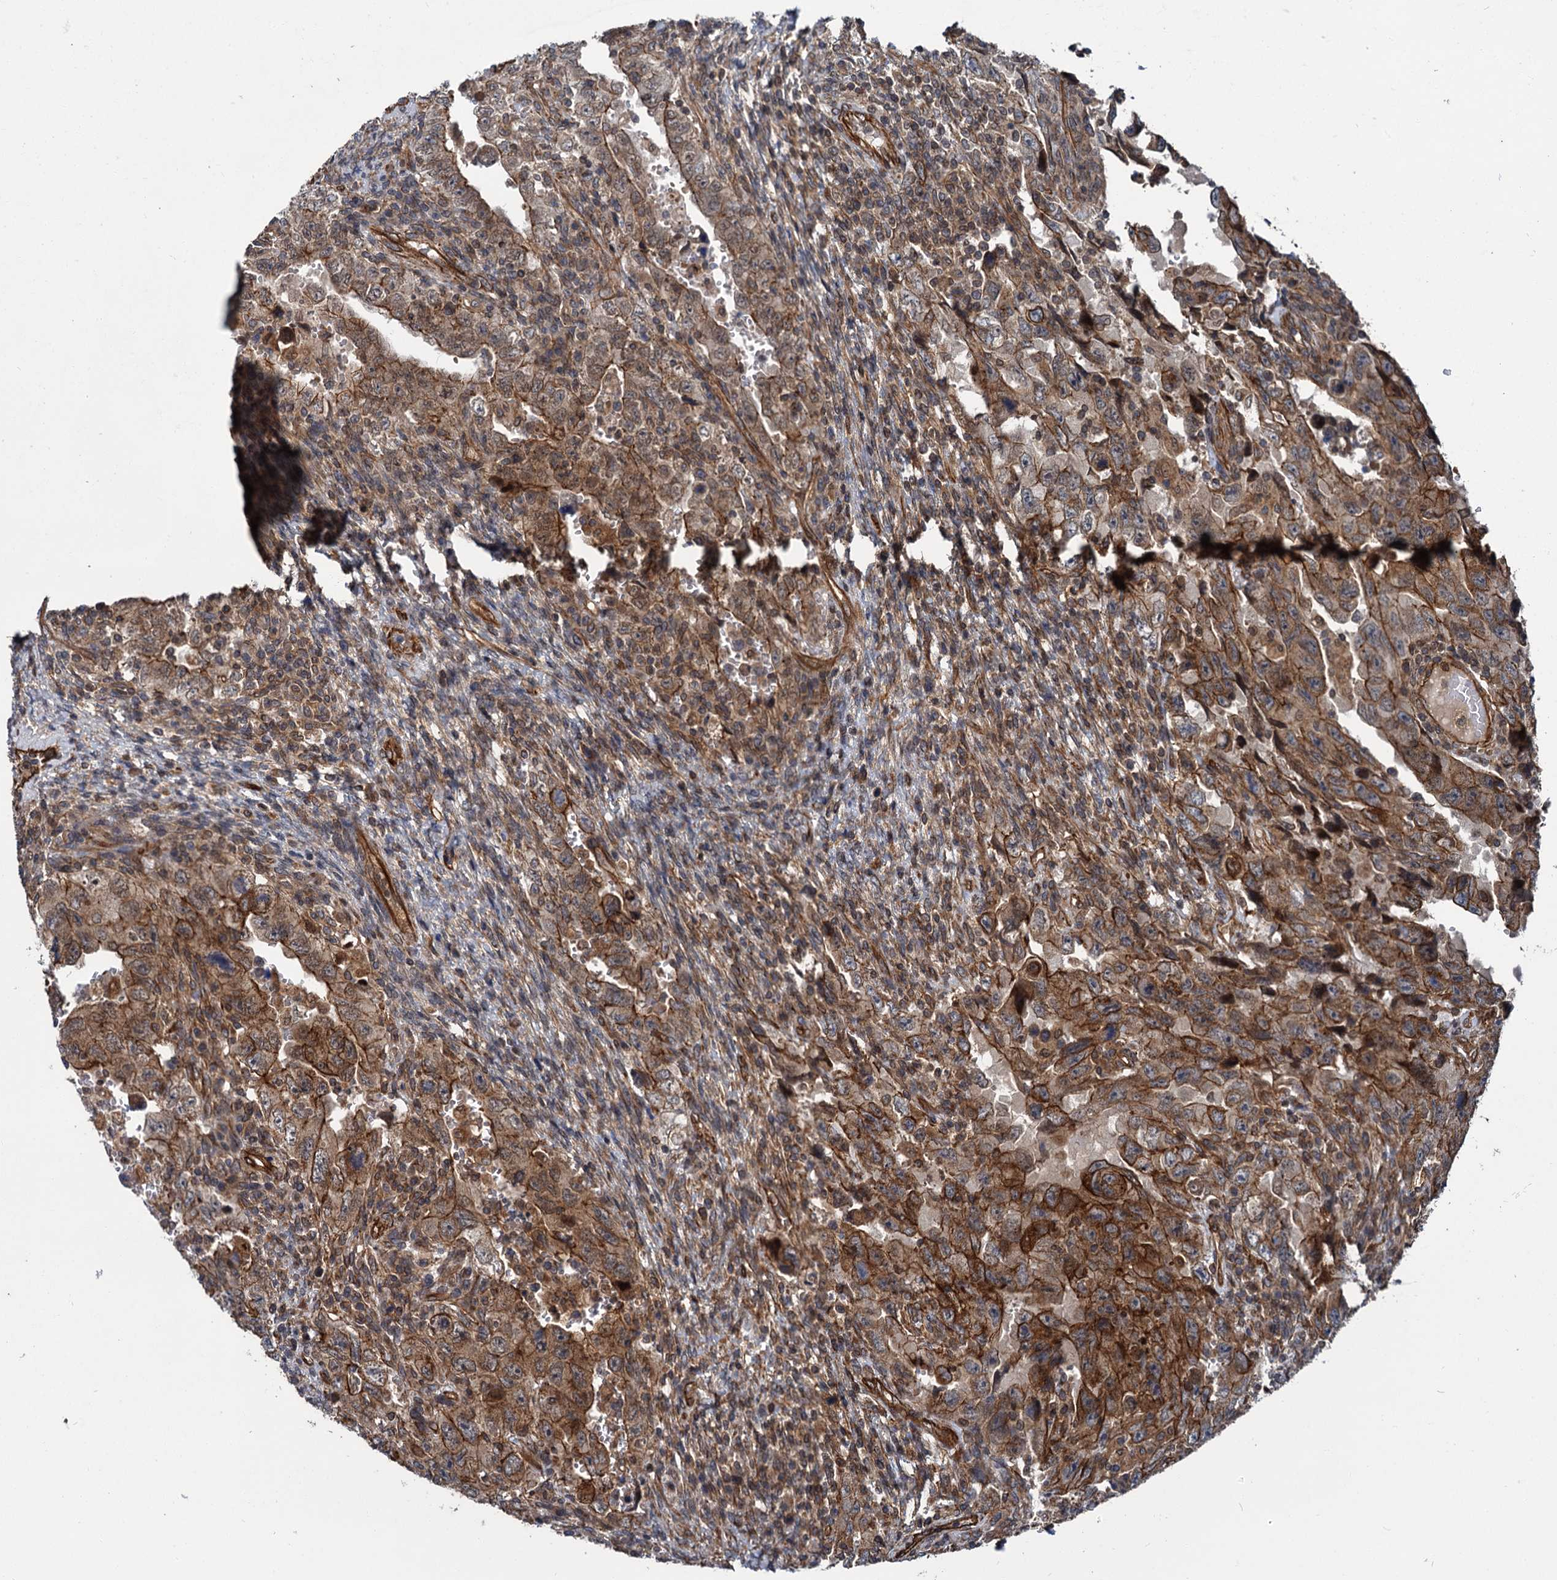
{"staining": {"intensity": "moderate", "quantity": ">75%", "location": "cytoplasmic/membranous"}, "tissue": "testis cancer", "cell_type": "Tumor cells", "image_type": "cancer", "snomed": [{"axis": "morphology", "description": "Carcinoma, Embryonal, NOS"}, {"axis": "topography", "description": "Testis"}], "caption": "Testis cancer was stained to show a protein in brown. There is medium levels of moderate cytoplasmic/membranous positivity in about >75% of tumor cells.", "gene": "ZFYVE19", "patient": {"sex": "male", "age": 26}}